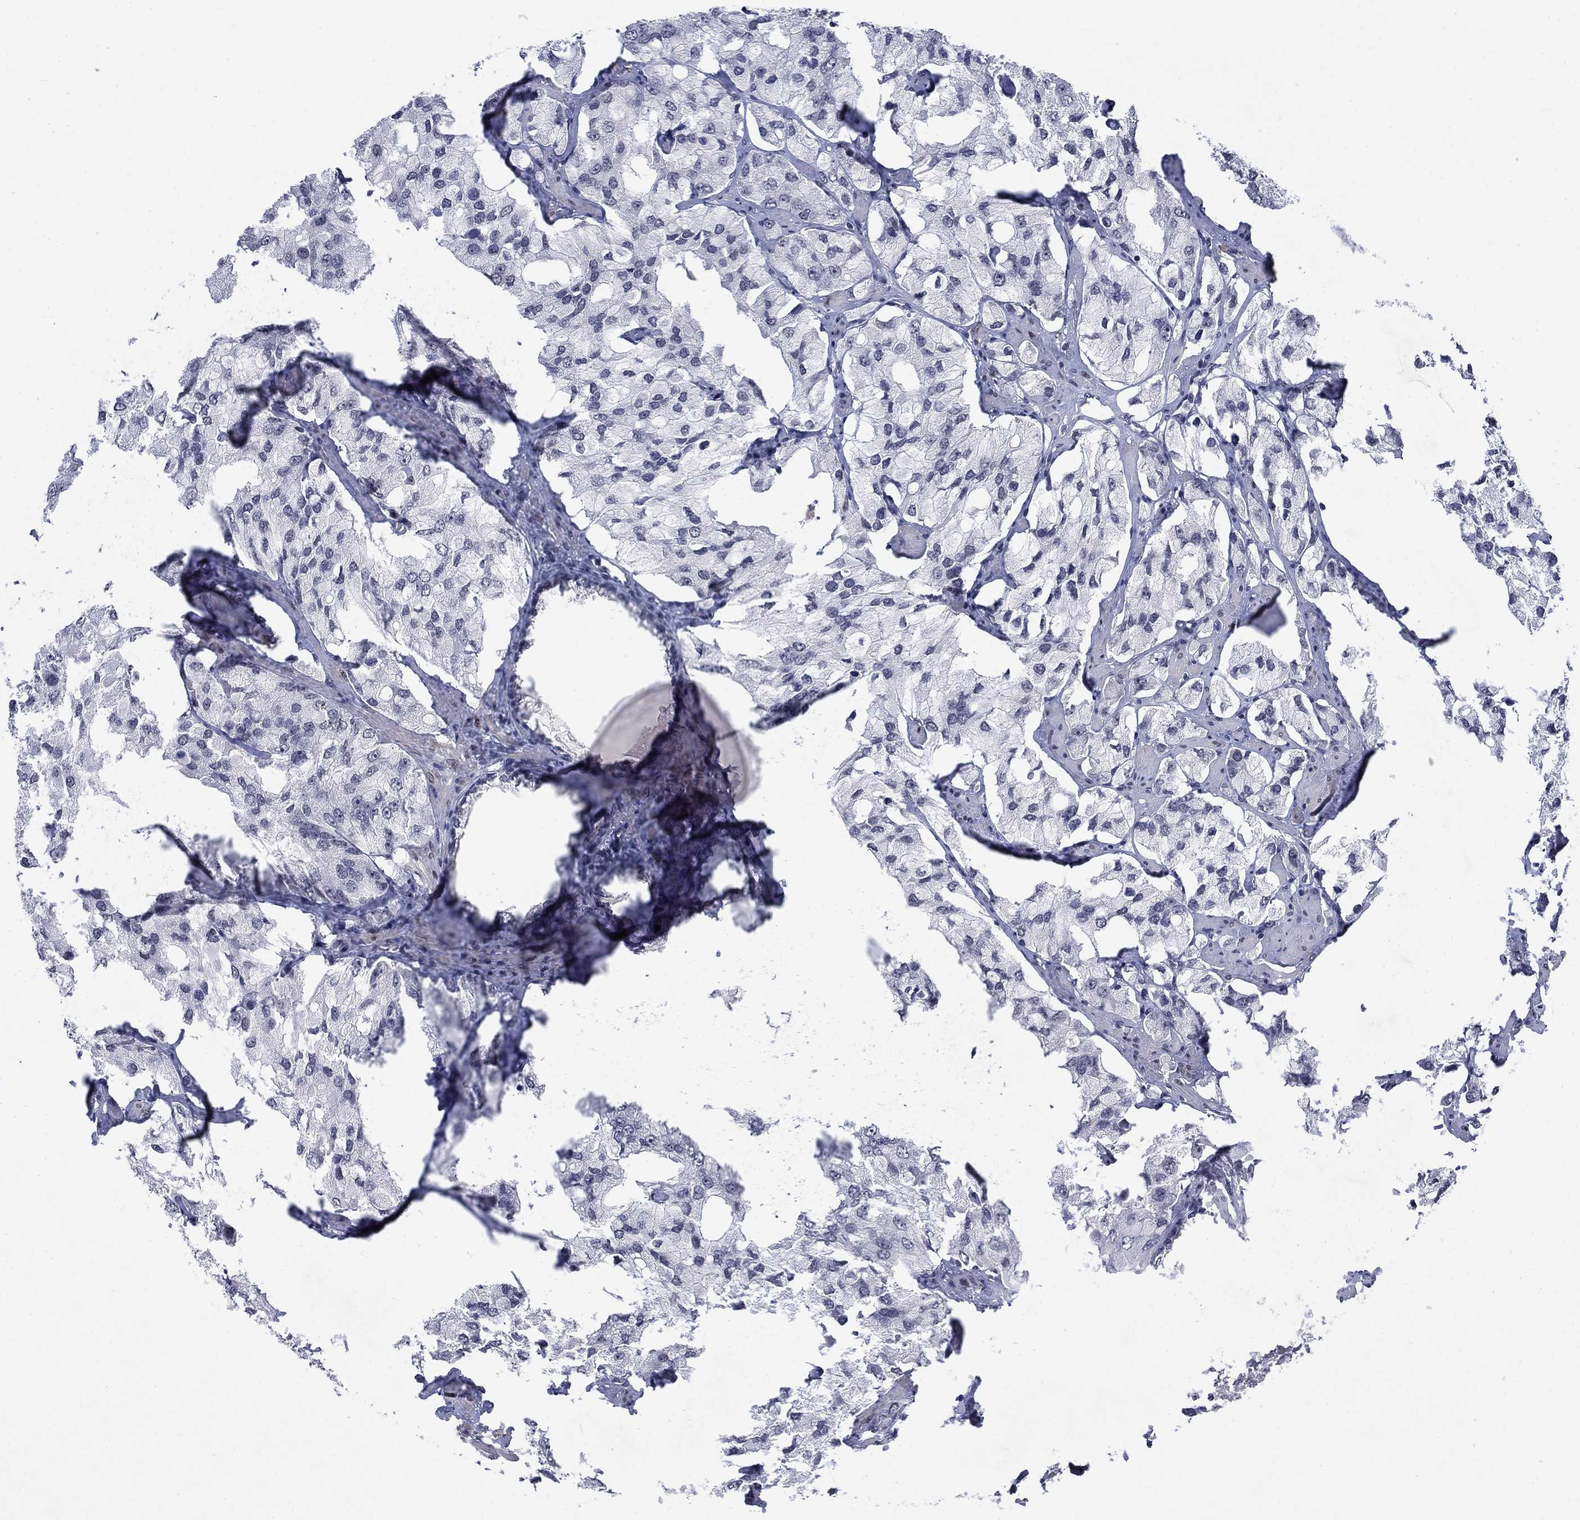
{"staining": {"intensity": "negative", "quantity": "none", "location": "none"}, "tissue": "prostate cancer", "cell_type": "Tumor cells", "image_type": "cancer", "snomed": [{"axis": "morphology", "description": "Adenocarcinoma, NOS"}, {"axis": "topography", "description": "Prostate and seminal vesicle, NOS"}, {"axis": "topography", "description": "Prostate"}], "caption": "Immunohistochemical staining of human adenocarcinoma (prostate) shows no significant positivity in tumor cells.", "gene": "TOR1AIP1", "patient": {"sex": "male", "age": 64}}